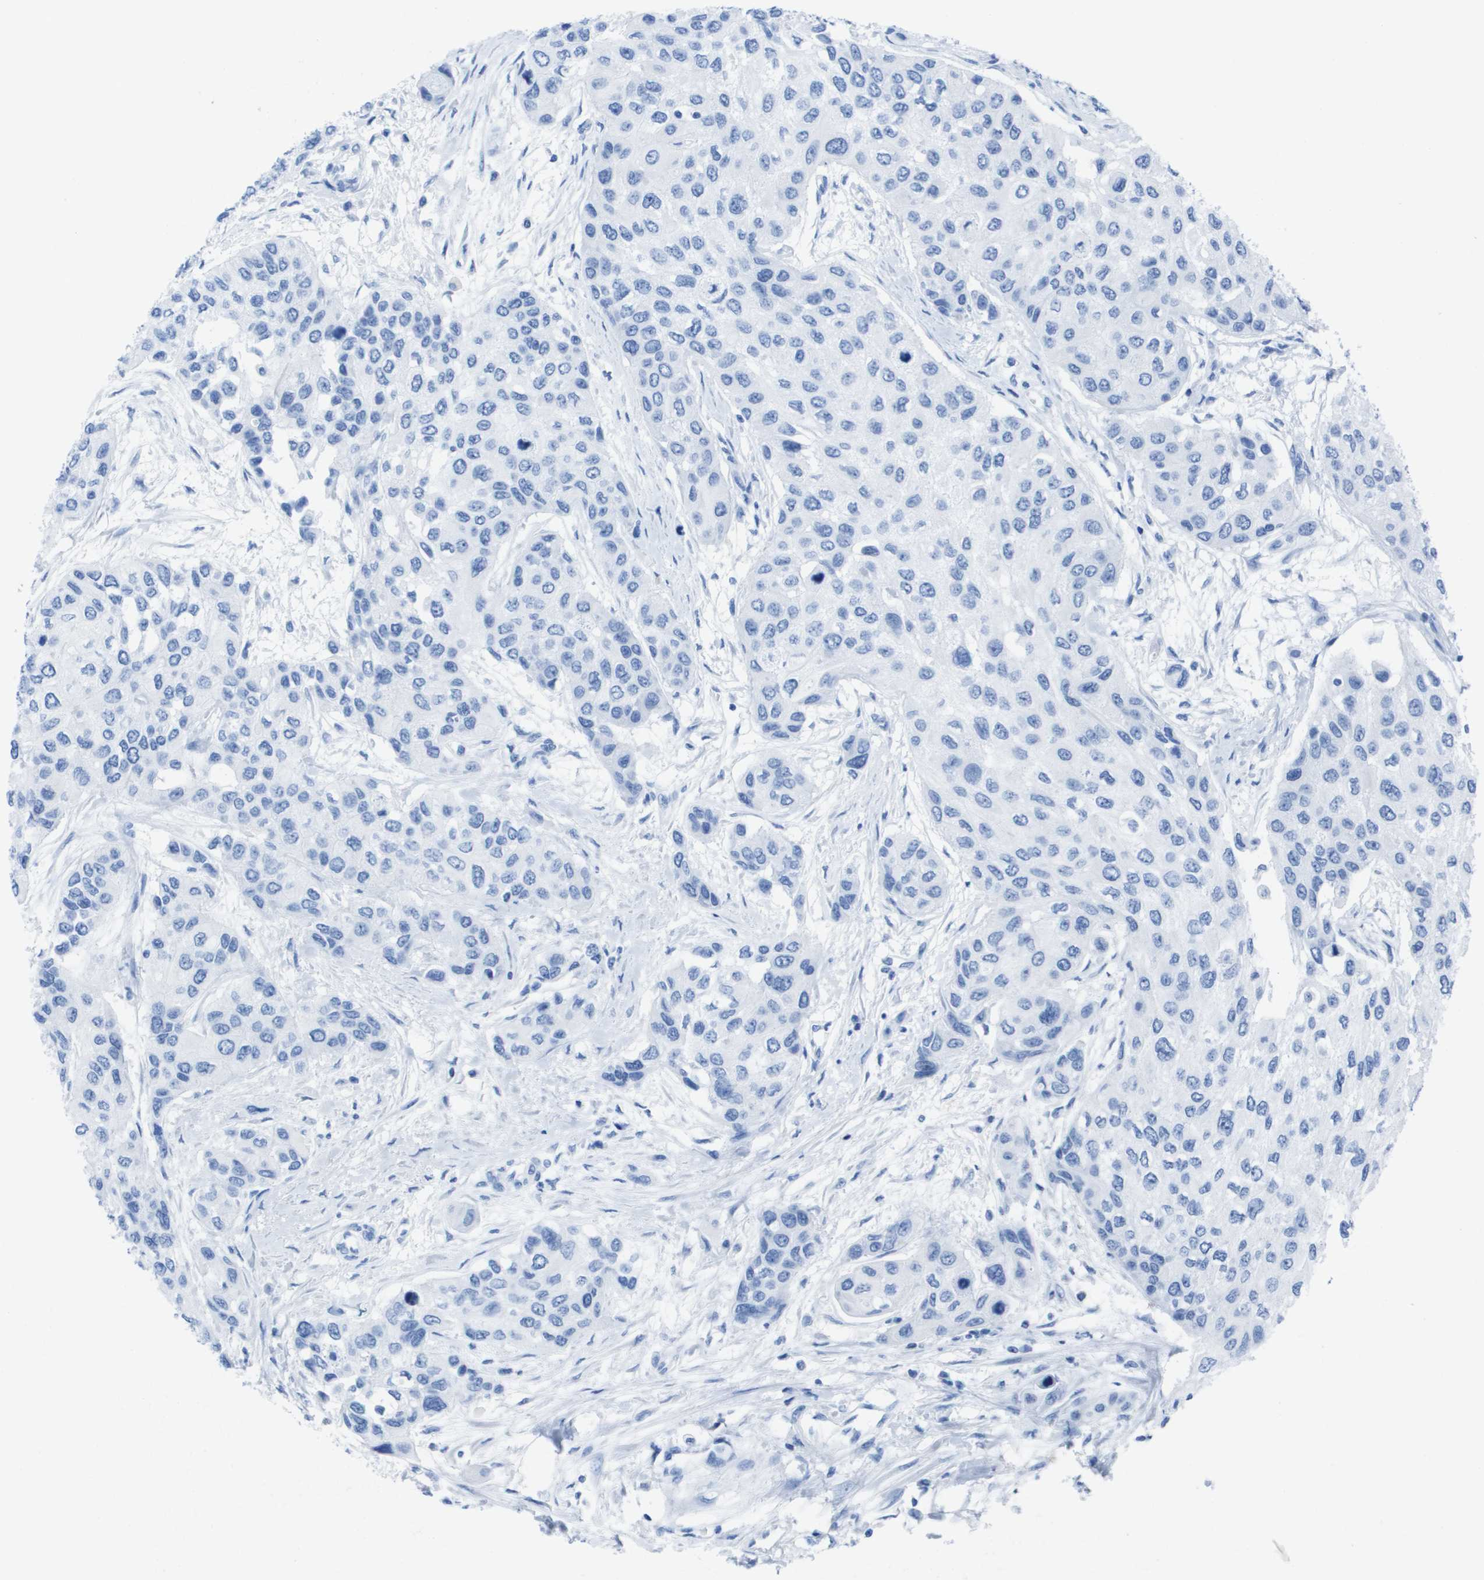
{"staining": {"intensity": "negative", "quantity": "none", "location": "none"}, "tissue": "urothelial cancer", "cell_type": "Tumor cells", "image_type": "cancer", "snomed": [{"axis": "morphology", "description": "Urothelial carcinoma, High grade"}, {"axis": "topography", "description": "Urinary bladder"}], "caption": "This is a image of IHC staining of urothelial cancer, which shows no positivity in tumor cells.", "gene": "KCNA3", "patient": {"sex": "female", "age": 56}}